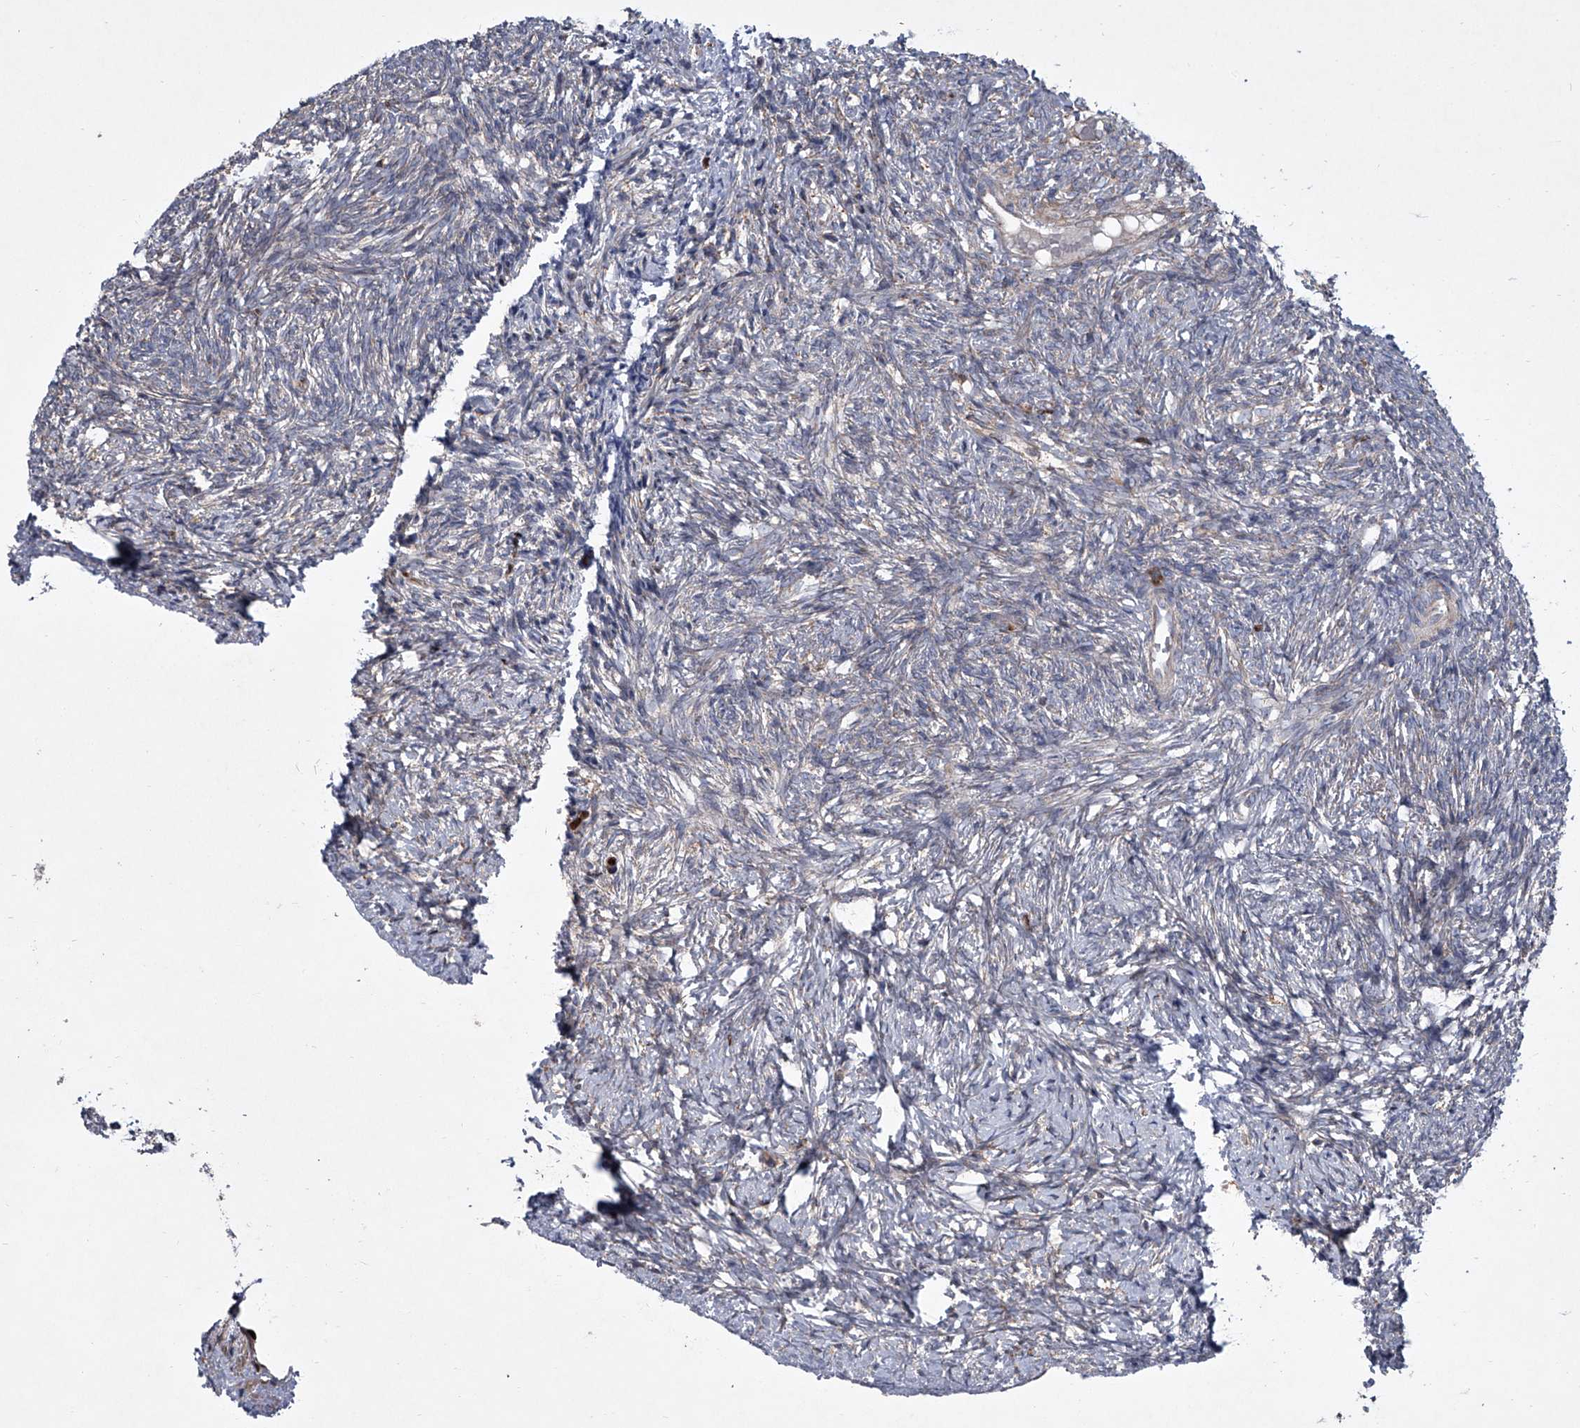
{"staining": {"intensity": "negative", "quantity": "none", "location": "none"}, "tissue": "ovary", "cell_type": "Ovarian stroma cells", "image_type": "normal", "snomed": [{"axis": "morphology", "description": "Normal tissue, NOS"}, {"axis": "topography", "description": "Ovary"}], "caption": "Immunohistochemistry (IHC) histopathology image of benign human ovary stained for a protein (brown), which shows no staining in ovarian stroma cells.", "gene": "STRADA", "patient": {"sex": "female", "age": 41}}